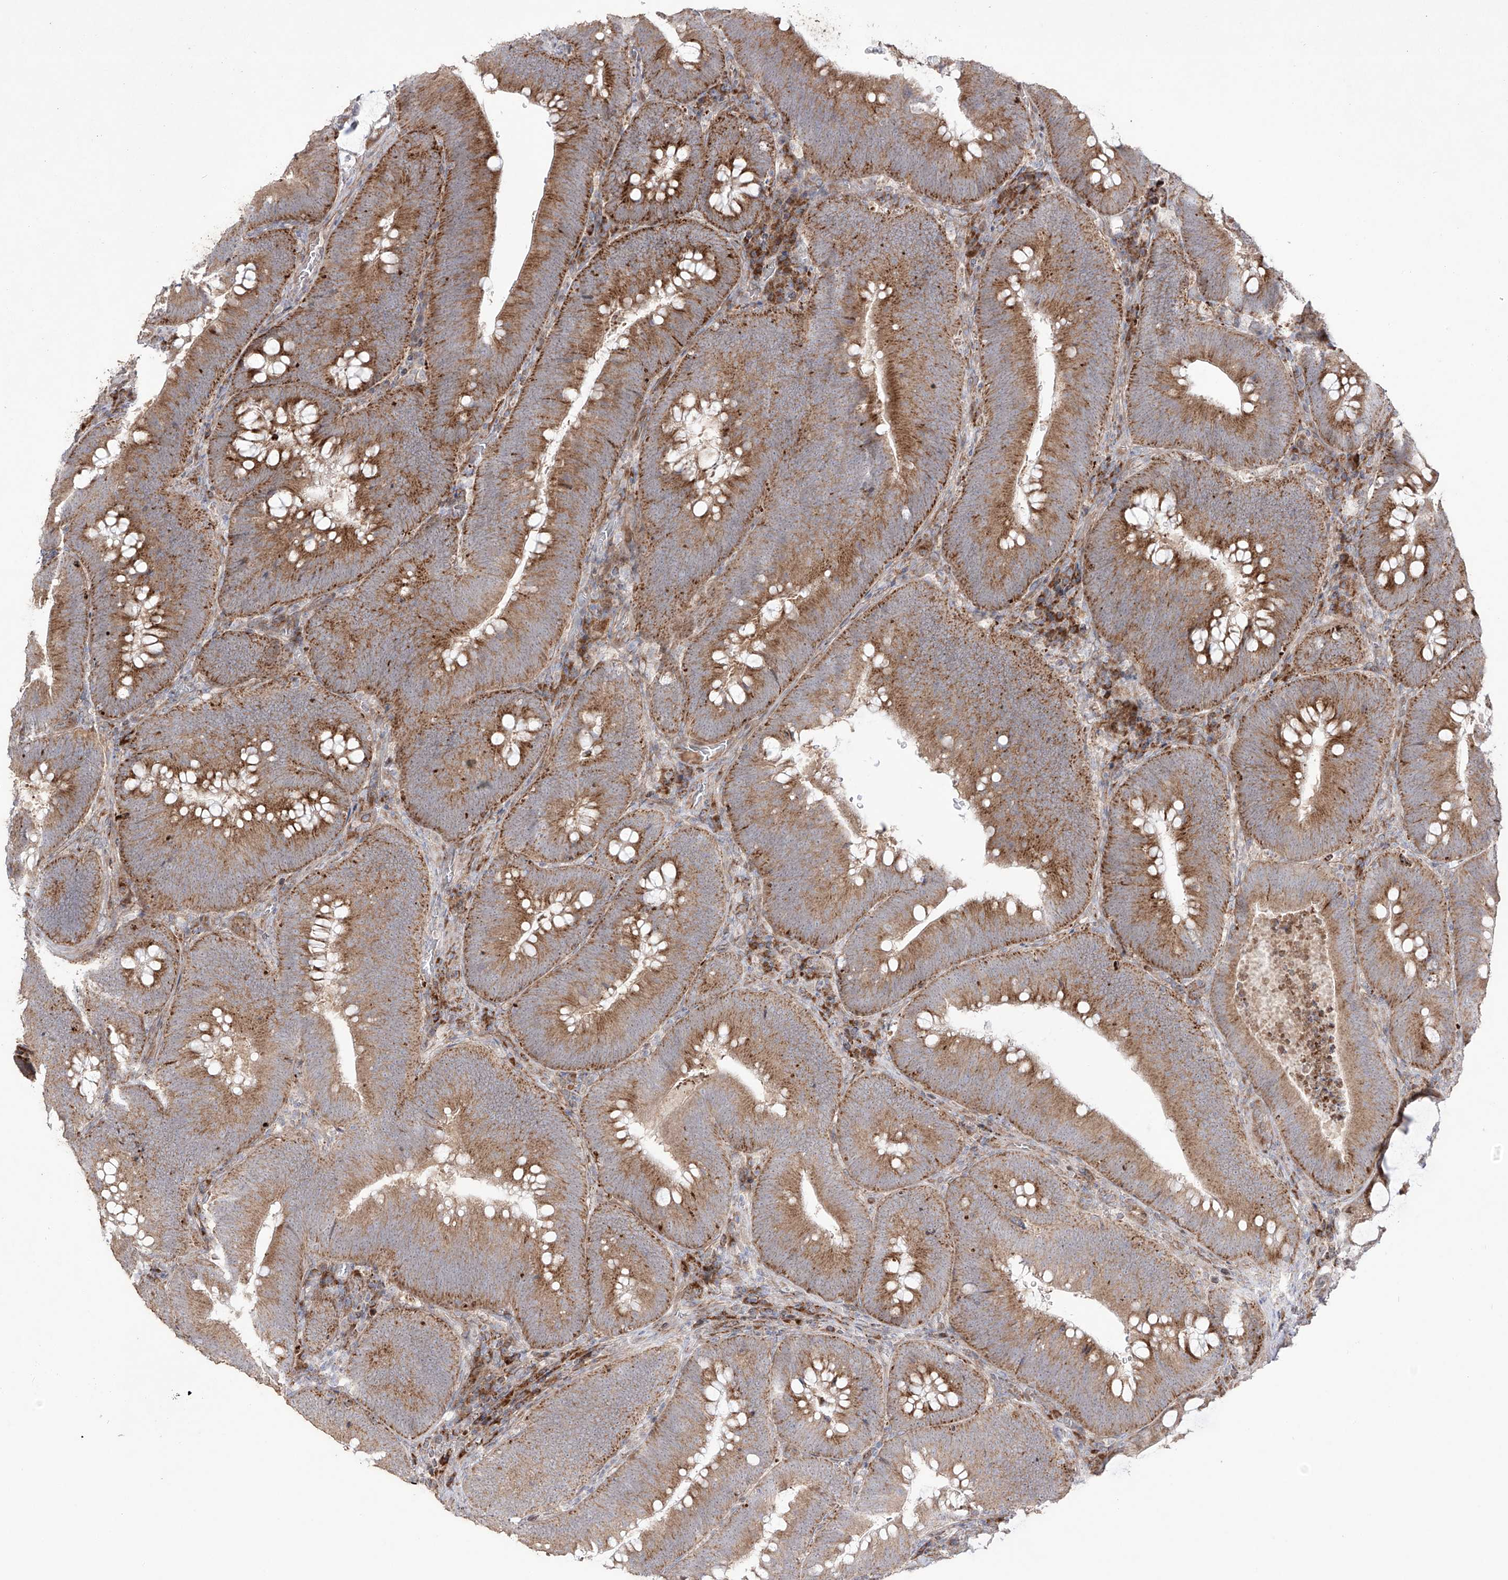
{"staining": {"intensity": "moderate", "quantity": ">75%", "location": "cytoplasmic/membranous"}, "tissue": "colorectal cancer", "cell_type": "Tumor cells", "image_type": "cancer", "snomed": [{"axis": "morphology", "description": "Normal tissue, NOS"}, {"axis": "topography", "description": "Colon"}], "caption": "Colorectal cancer tissue reveals moderate cytoplasmic/membranous positivity in approximately >75% of tumor cells, visualized by immunohistochemistry.", "gene": "YKT6", "patient": {"sex": "female", "age": 82}}